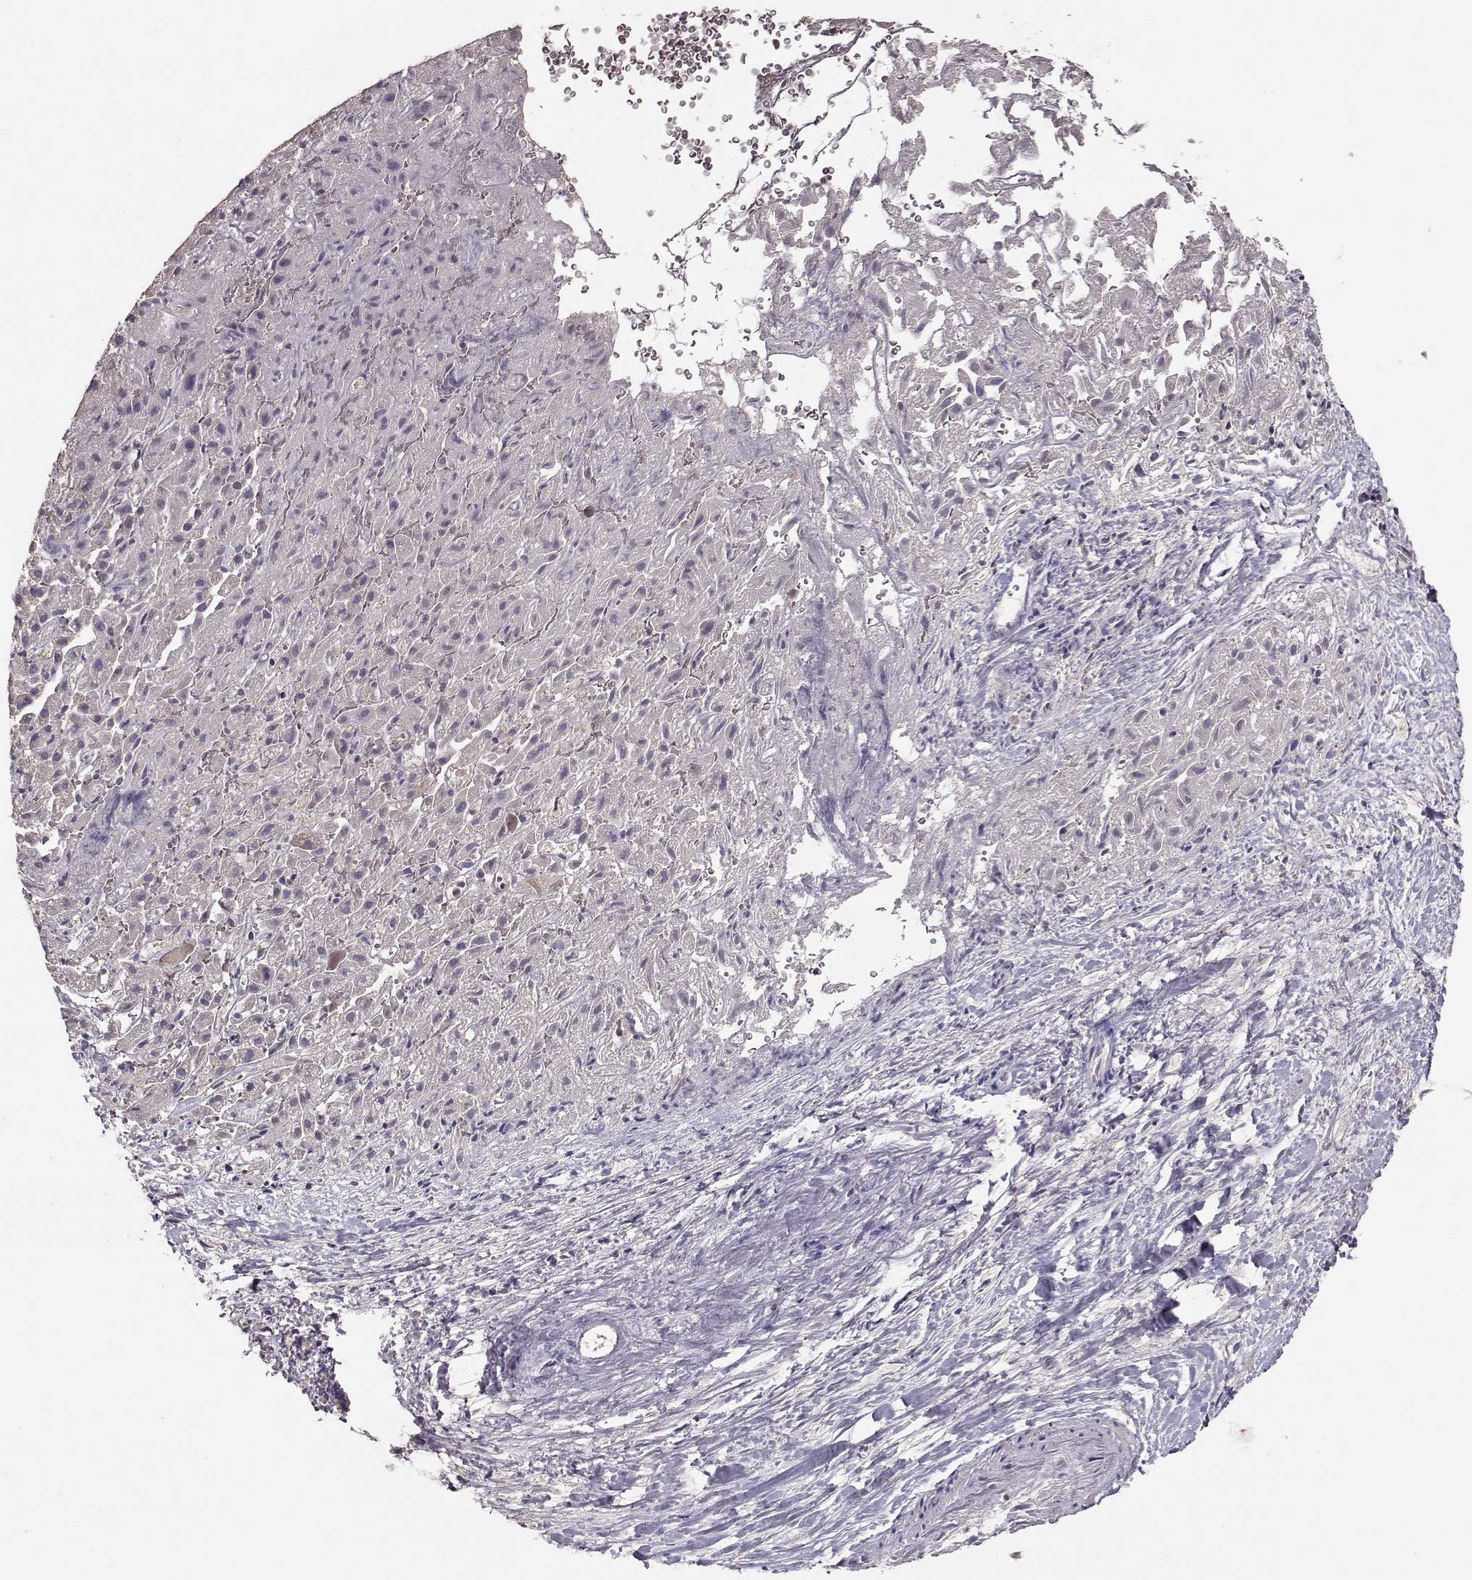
{"staining": {"intensity": "negative", "quantity": "none", "location": "none"}, "tissue": "liver cancer", "cell_type": "Tumor cells", "image_type": "cancer", "snomed": [{"axis": "morphology", "description": "Cholangiocarcinoma"}, {"axis": "topography", "description": "Liver"}], "caption": "Liver cholangiocarcinoma was stained to show a protein in brown. There is no significant expression in tumor cells. (DAB (3,3'-diaminobenzidine) IHC with hematoxylin counter stain).", "gene": "PMCH", "patient": {"sex": "female", "age": 52}}